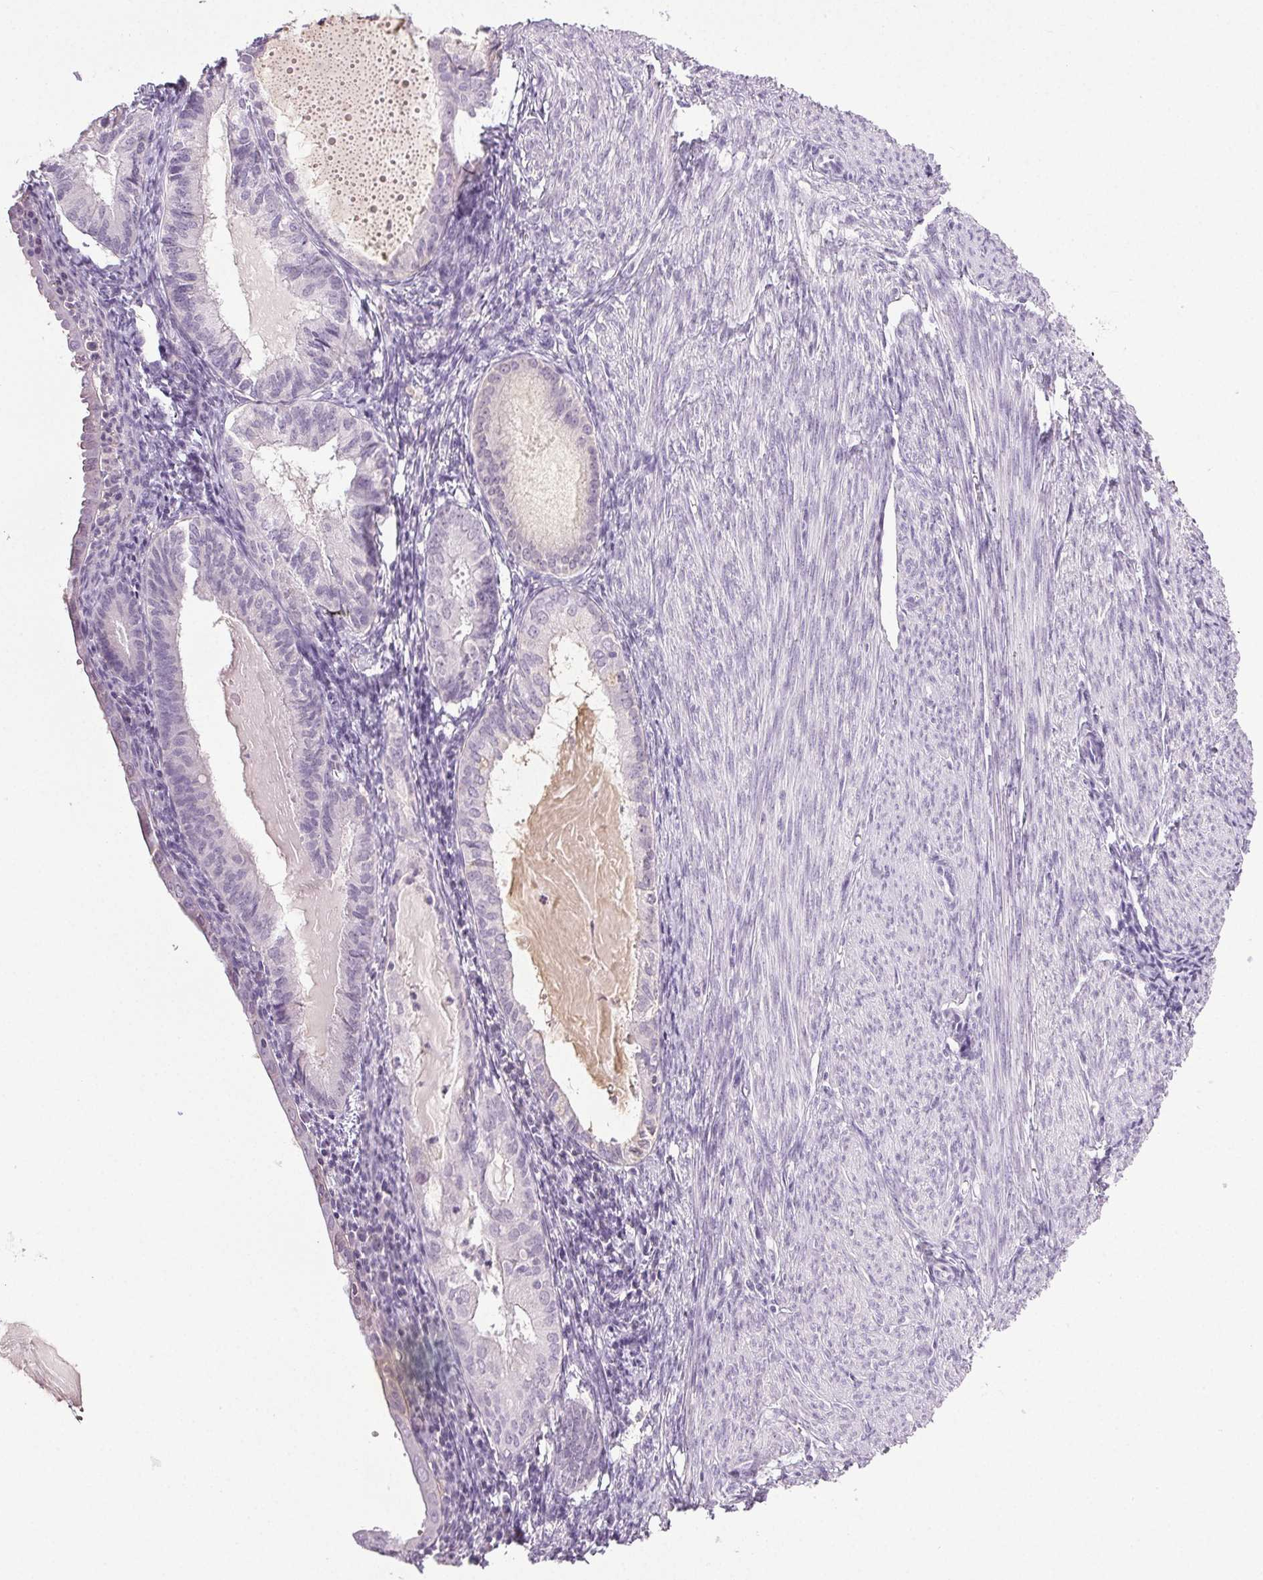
{"staining": {"intensity": "negative", "quantity": "none", "location": "none"}, "tissue": "endometrial cancer", "cell_type": "Tumor cells", "image_type": "cancer", "snomed": [{"axis": "morphology", "description": "Carcinoma, NOS"}, {"axis": "topography", "description": "Endometrium"}], "caption": "Immunohistochemistry (IHC) micrograph of neoplastic tissue: human endometrial carcinoma stained with DAB (3,3'-diaminobenzidine) shows no significant protein staining in tumor cells.", "gene": "COL7A1", "patient": {"sex": "female", "age": 62}}